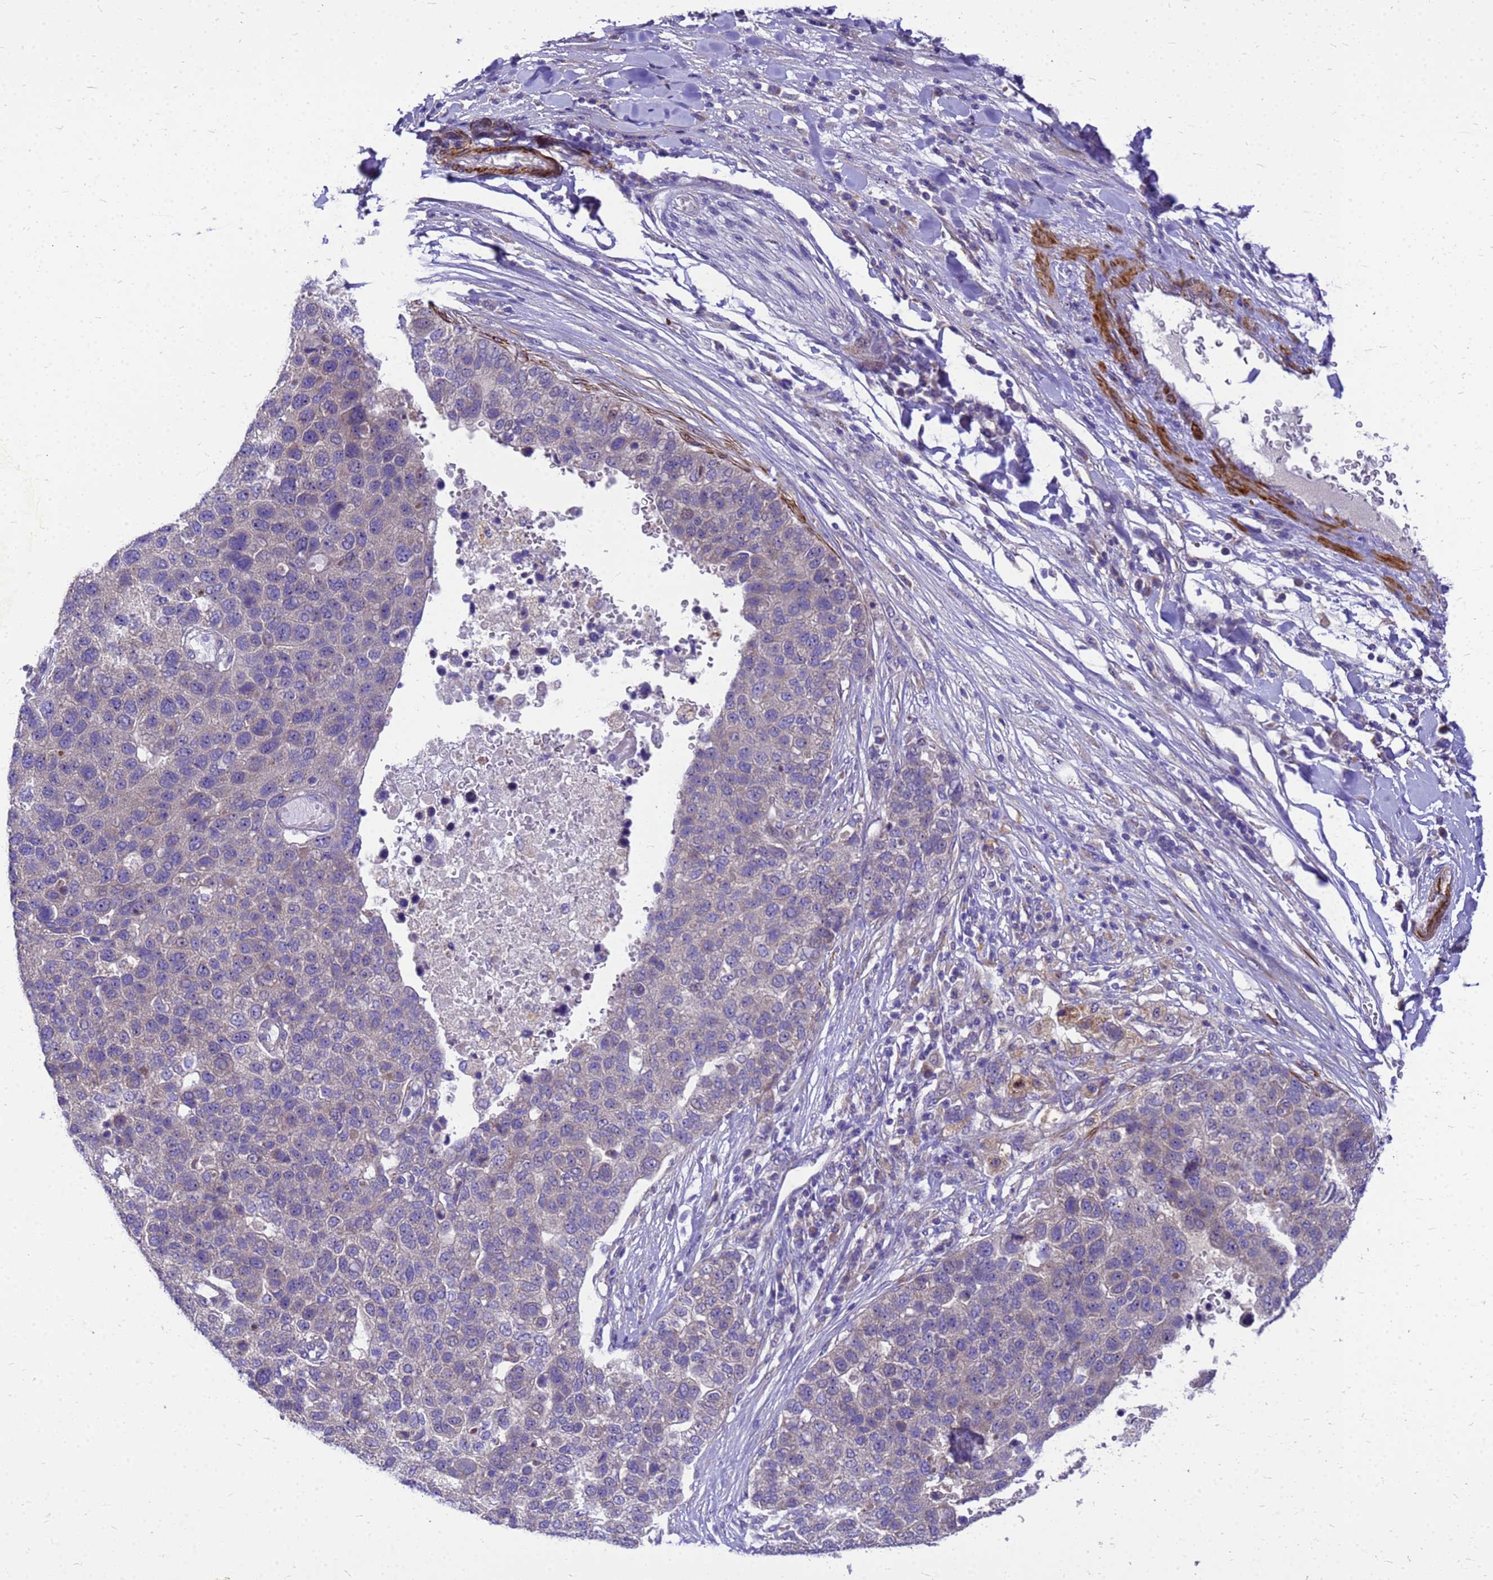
{"staining": {"intensity": "negative", "quantity": "none", "location": "none"}, "tissue": "pancreatic cancer", "cell_type": "Tumor cells", "image_type": "cancer", "snomed": [{"axis": "morphology", "description": "Adenocarcinoma, NOS"}, {"axis": "topography", "description": "Pancreas"}], "caption": "A high-resolution histopathology image shows IHC staining of pancreatic cancer, which reveals no significant expression in tumor cells. (DAB (3,3'-diaminobenzidine) IHC visualized using brightfield microscopy, high magnification).", "gene": "POP7", "patient": {"sex": "female", "age": 61}}